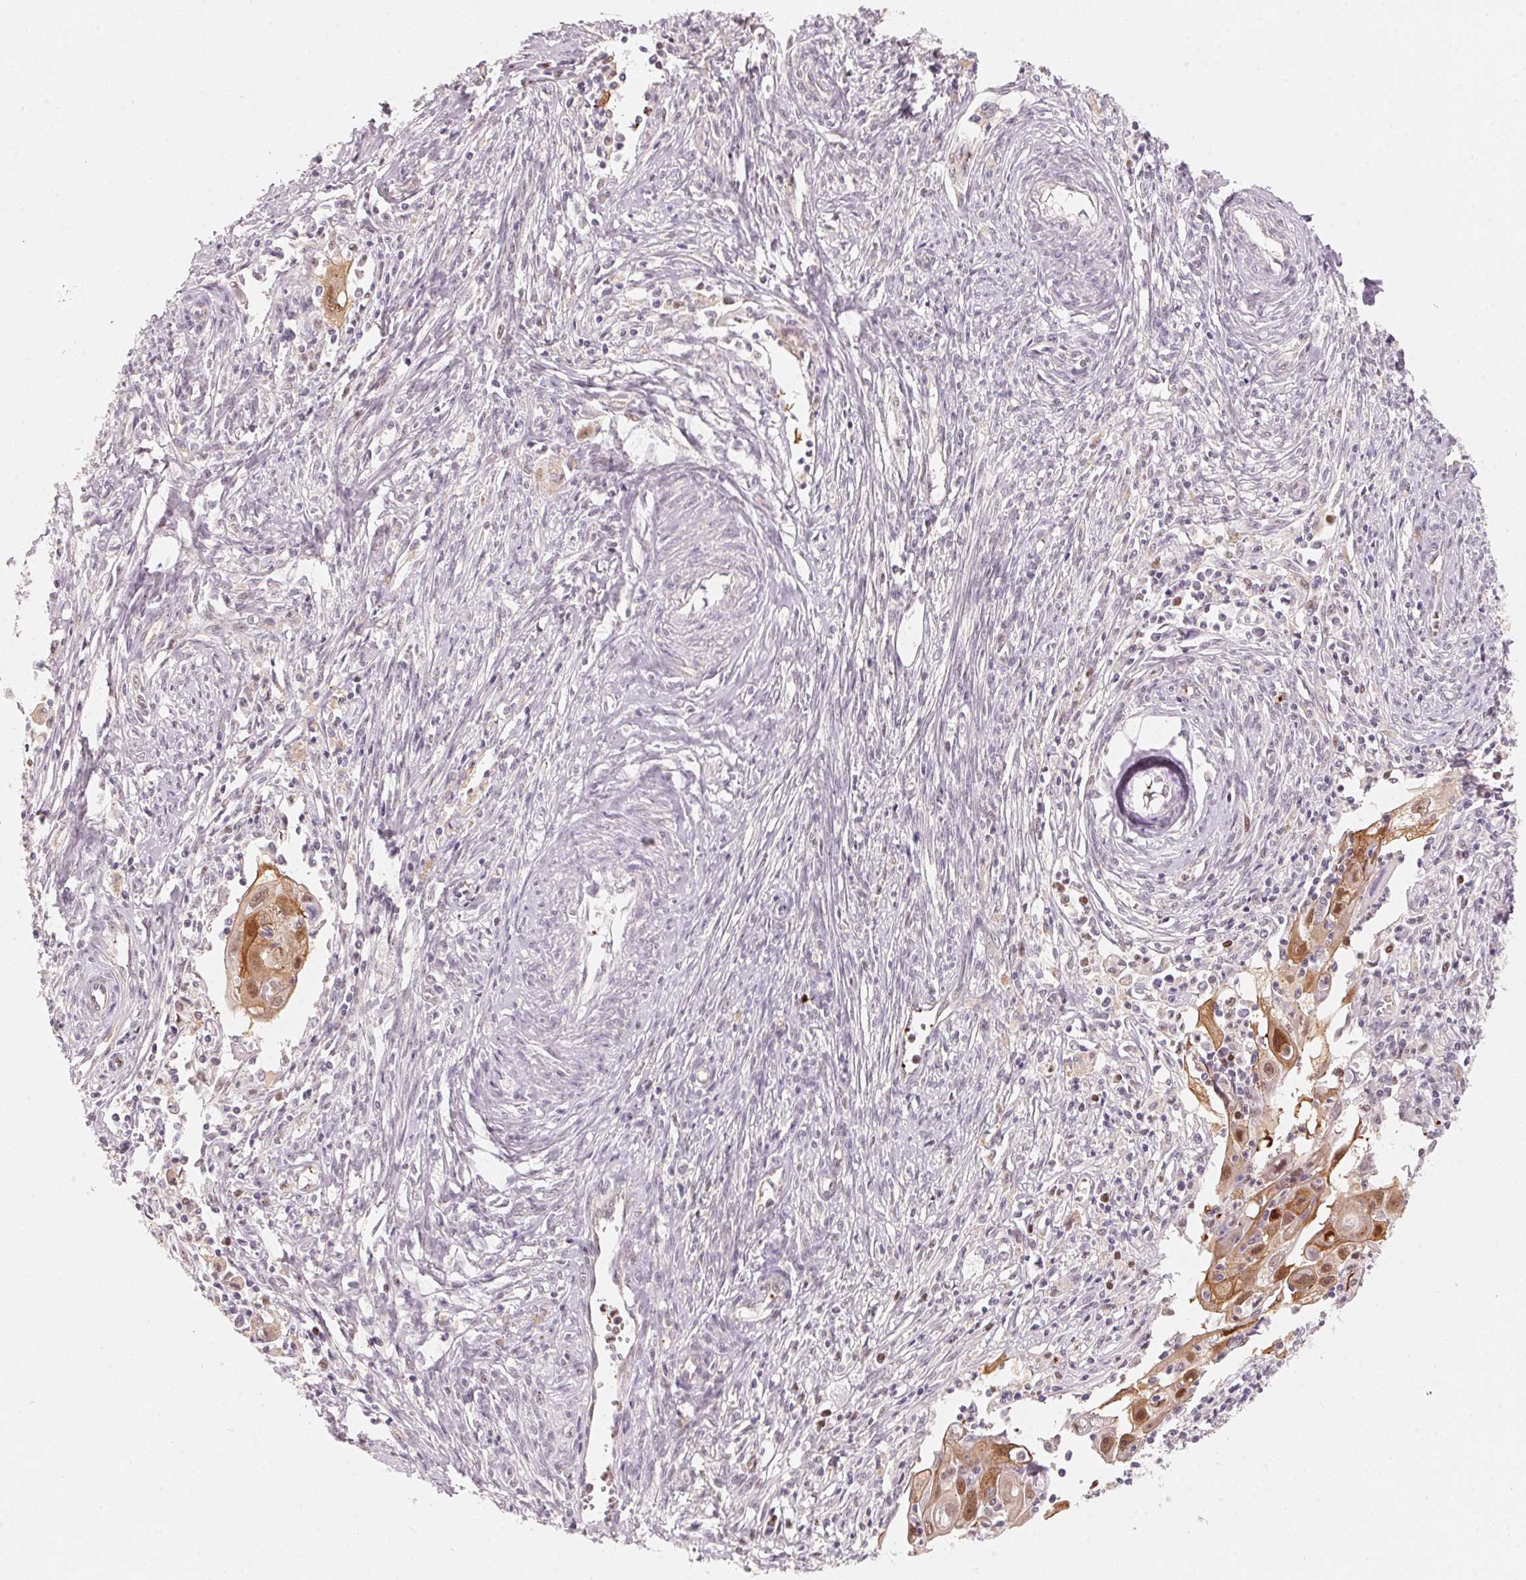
{"staining": {"intensity": "moderate", "quantity": "25%-75%", "location": "cytoplasmic/membranous,nuclear"}, "tissue": "cervical cancer", "cell_type": "Tumor cells", "image_type": "cancer", "snomed": [{"axis": "morphology", "description": "Squamous cell carcinoma, NOS"}, {"axis": "topography", "description": "Cervix"}], "caption": "There is medium levels of moderate cytoplasmic/membranous and nuclear staining in tumor cells of cervical squamous cell carcinoma, as demonstrated by immunohistochemical staining (brown color).", "gene": "ARHGAP22", "patient": {"sex": "female", "age": 30}}